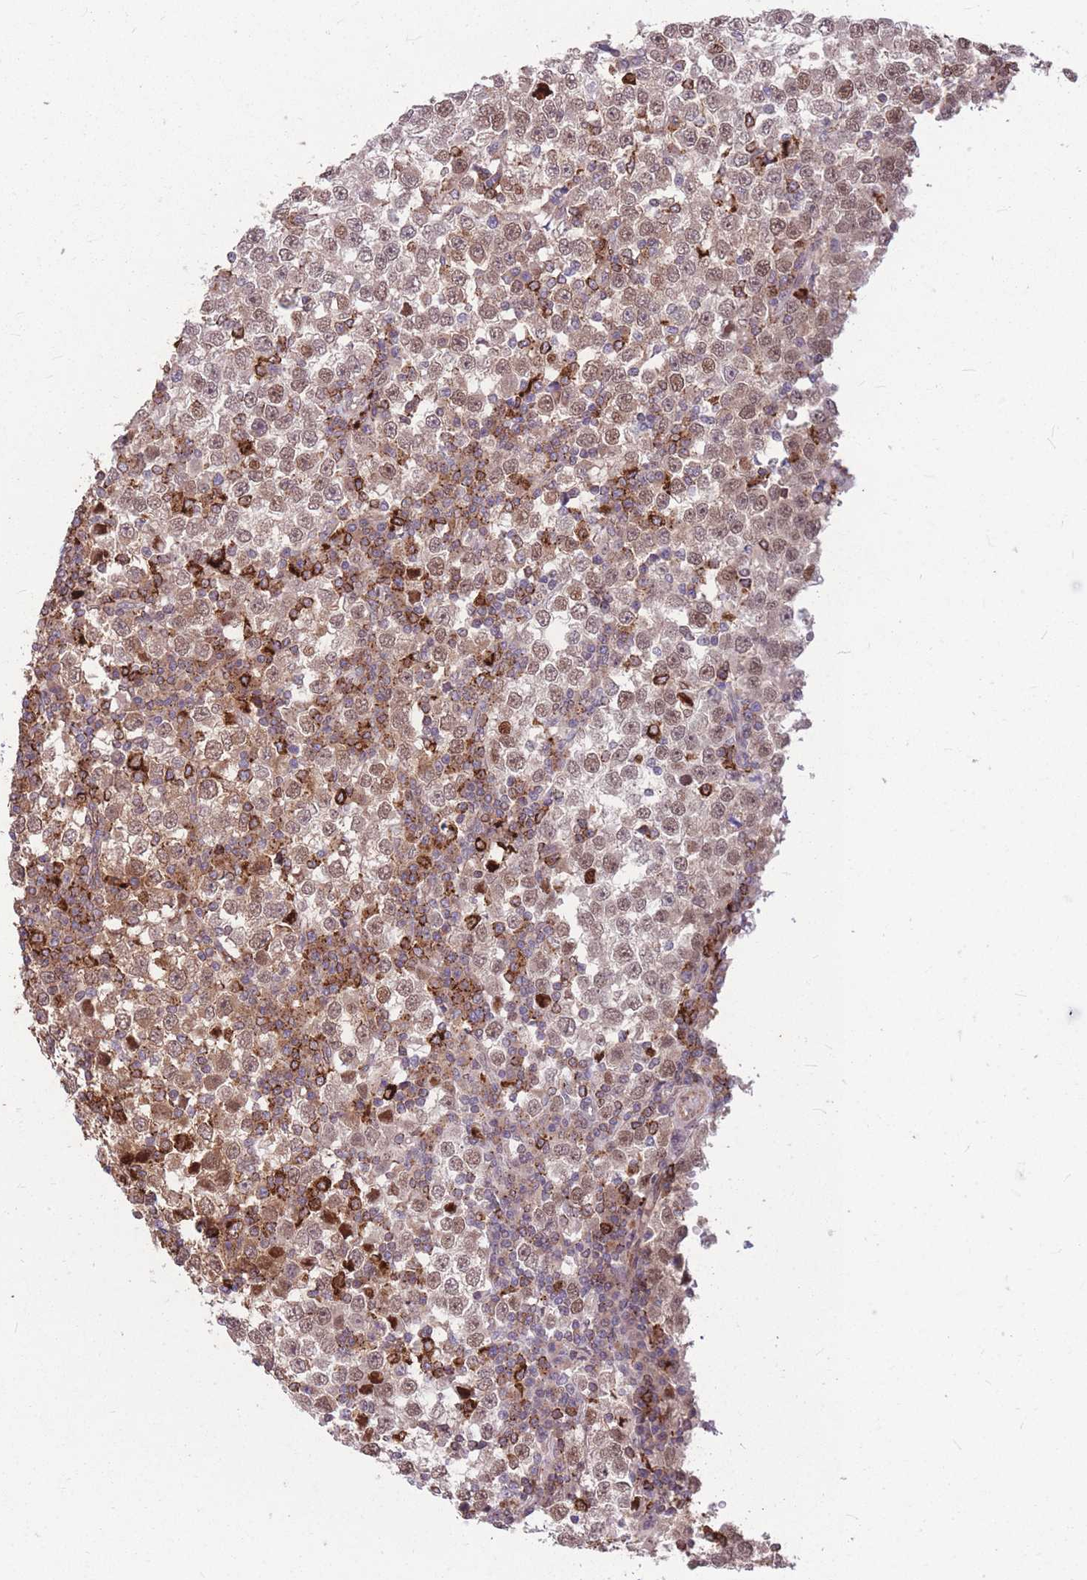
{"staining": {"intensity": "moderate", "quantity": "25%-75%", "location": "cytoplasmic/membranous,nuclear"}, "tissue": "testis cancer", "cell_type": "Tumor cells", "image_type": "cancer", "snomed": [{"axis": "morphology", "description": "Seminoma, NOS"}, {"axis": "topography", "description": "Testis"}], "caption": "Protein positivity by immunohistochemistry demonstrates moderate cytoplasmic/membranous and nuclear expression in approximately 25%-75% of tumor cells in seminoma (testis). (IHC, brightfield microscopy, high magnification).", "gene": "TCF20", "patient": {"sex": "male", "age": 65}}